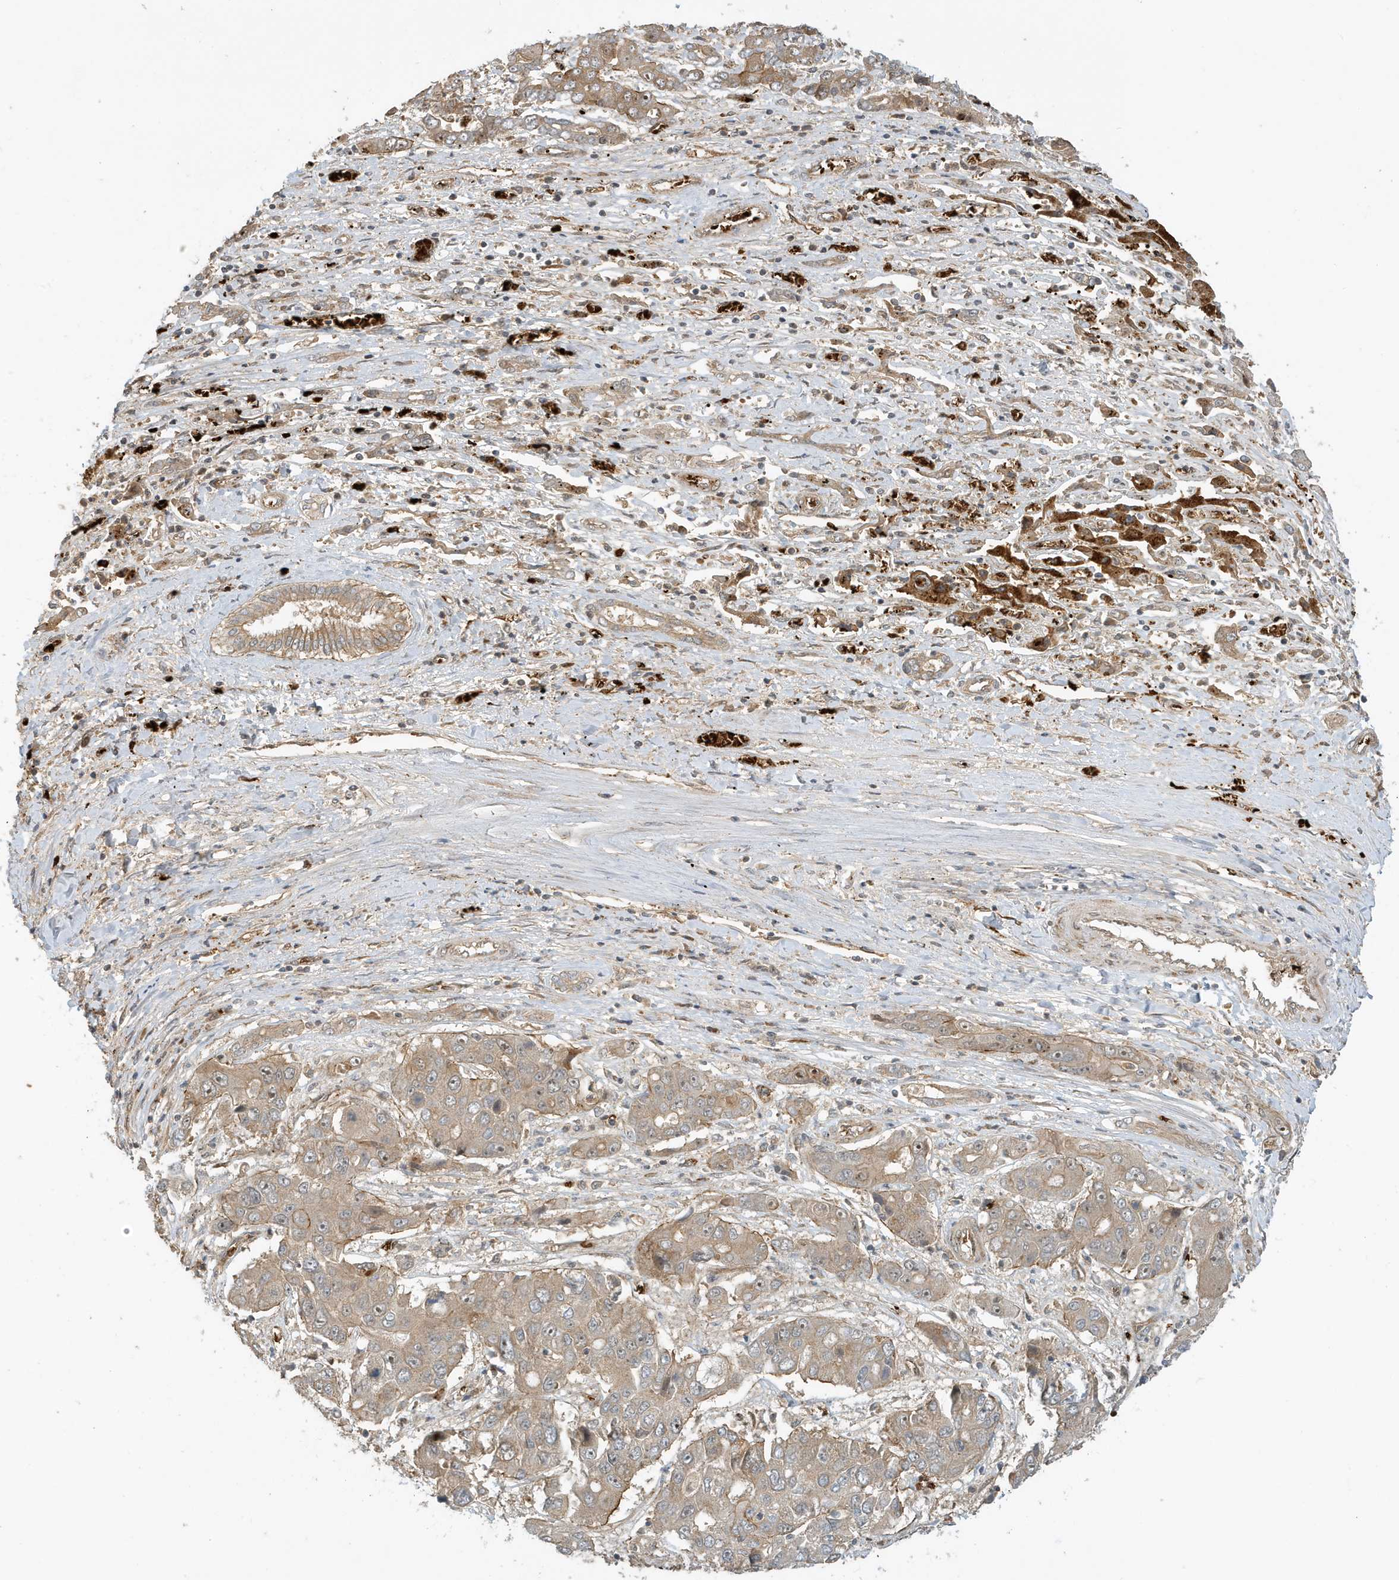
{"staining": {"intensity": "weak", "quantity": "25%-75%", "location": "cytoplasmic/membranous,nuclear"}, "tissue": "liver cancer", "cell_type": "Tumor cells", "image_type": "cancer", "snomed": [{"axis": "morphology", "description": "Cholangiocarcinoma"}, {"axis": "topography", "description": "Liver"}], "caption": "Tumor cells show low levels of weak cytoplasmic/membranous and nuclear staining in about 25%-75% of cells in human liver cholangiocarcinoma.", "gene": "FYCO1", "patient": {"sex": "male", "age": 67}}